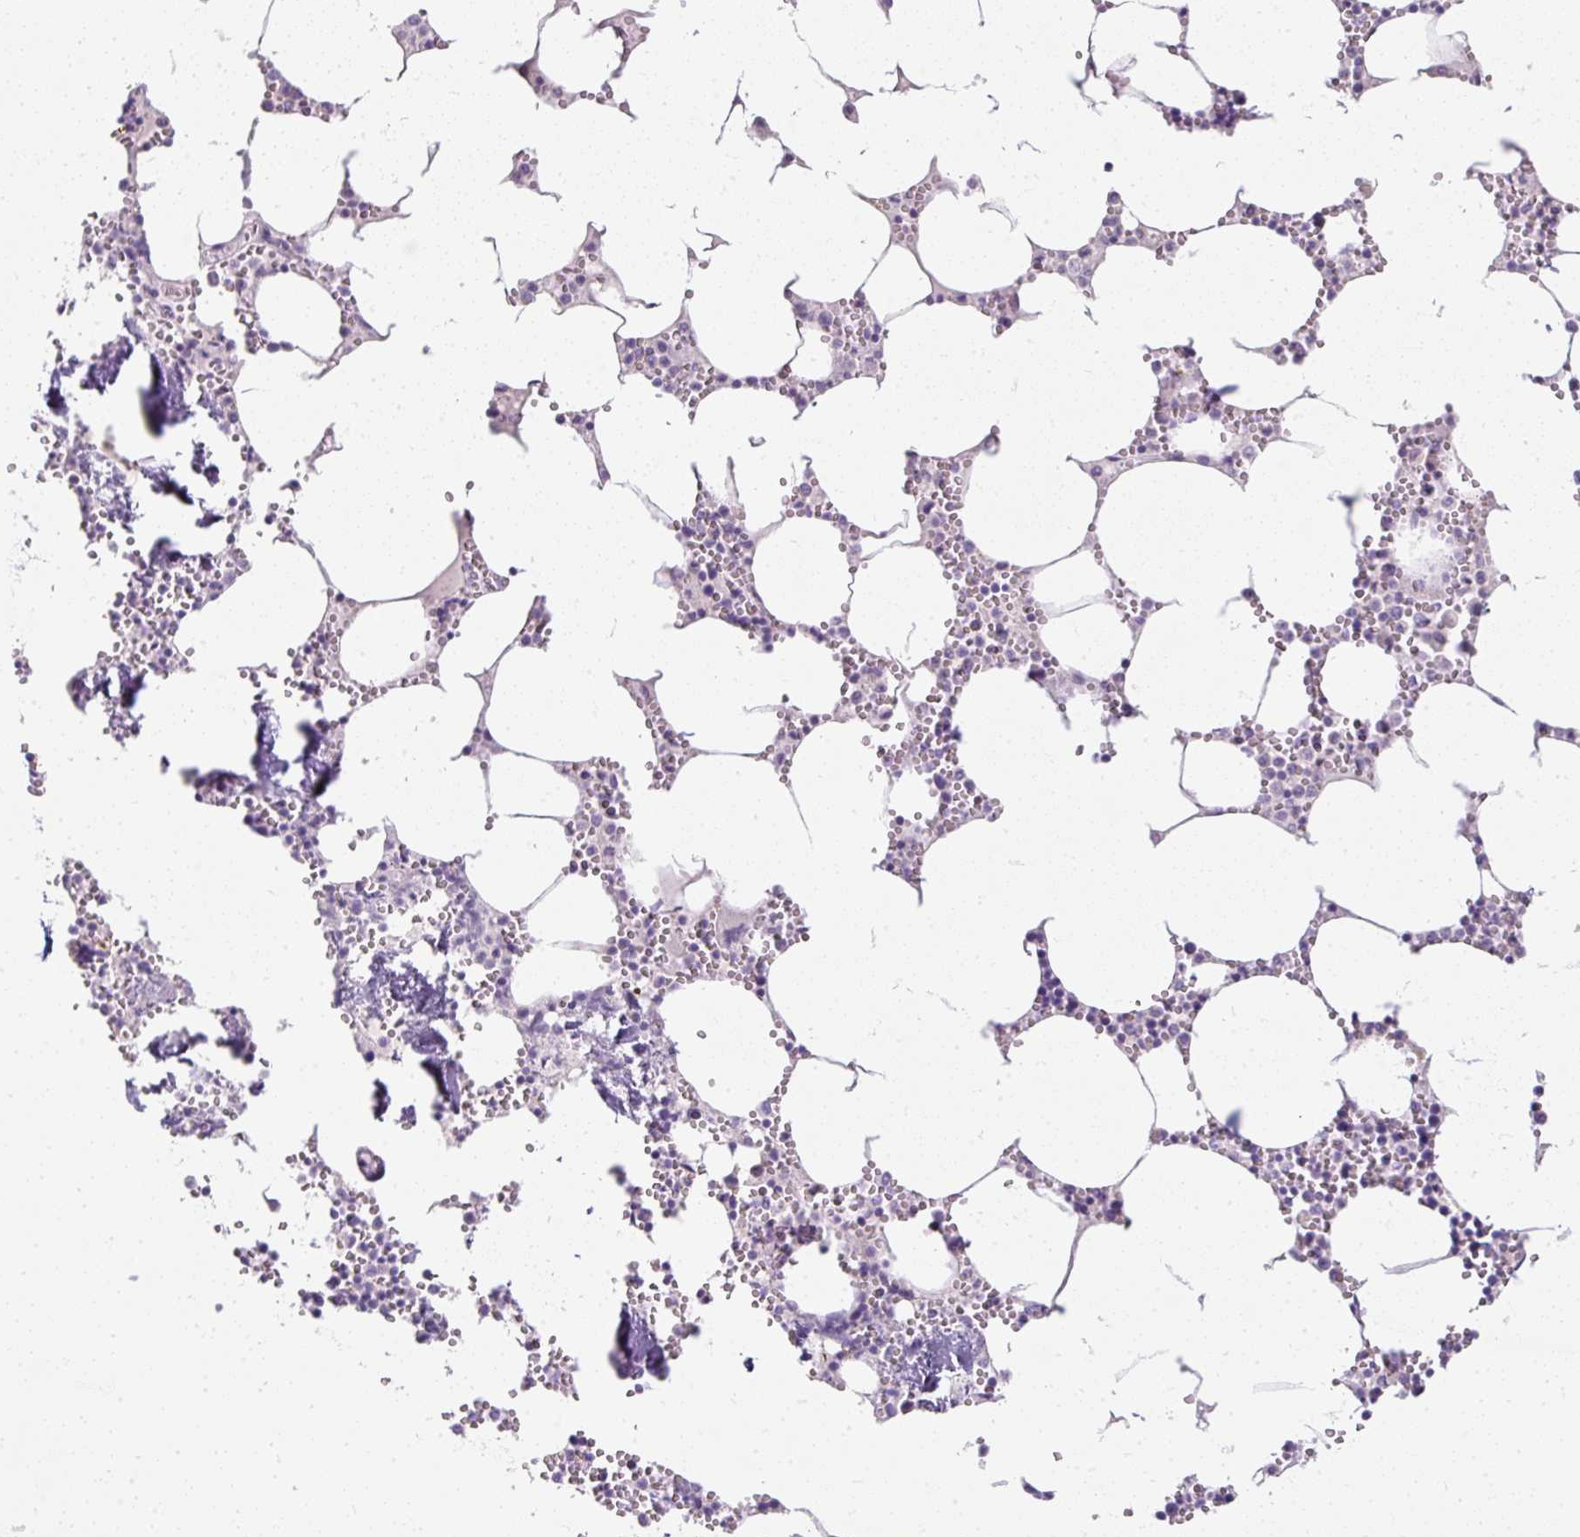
{"staining": {"intensity": "negative", "quantity": "none", "location": "none"}, "tissue": "bone marrow", "cell_type": "Hematopoietic cells", "image_type": "normal", "snomed": [{"axis": "morphology", "description": "Normal tissue, NOS"}, {"axis": "topography", "description": "Bone marrow"}], "caption": "A high-resolution histopathology image shows immunohistochemistry staining of normal bone marrow, which demonstrates no significant positivity in hematopoietic cells.", "gene": "DTX4", "patient": {"sex": "male", "age": 54}}